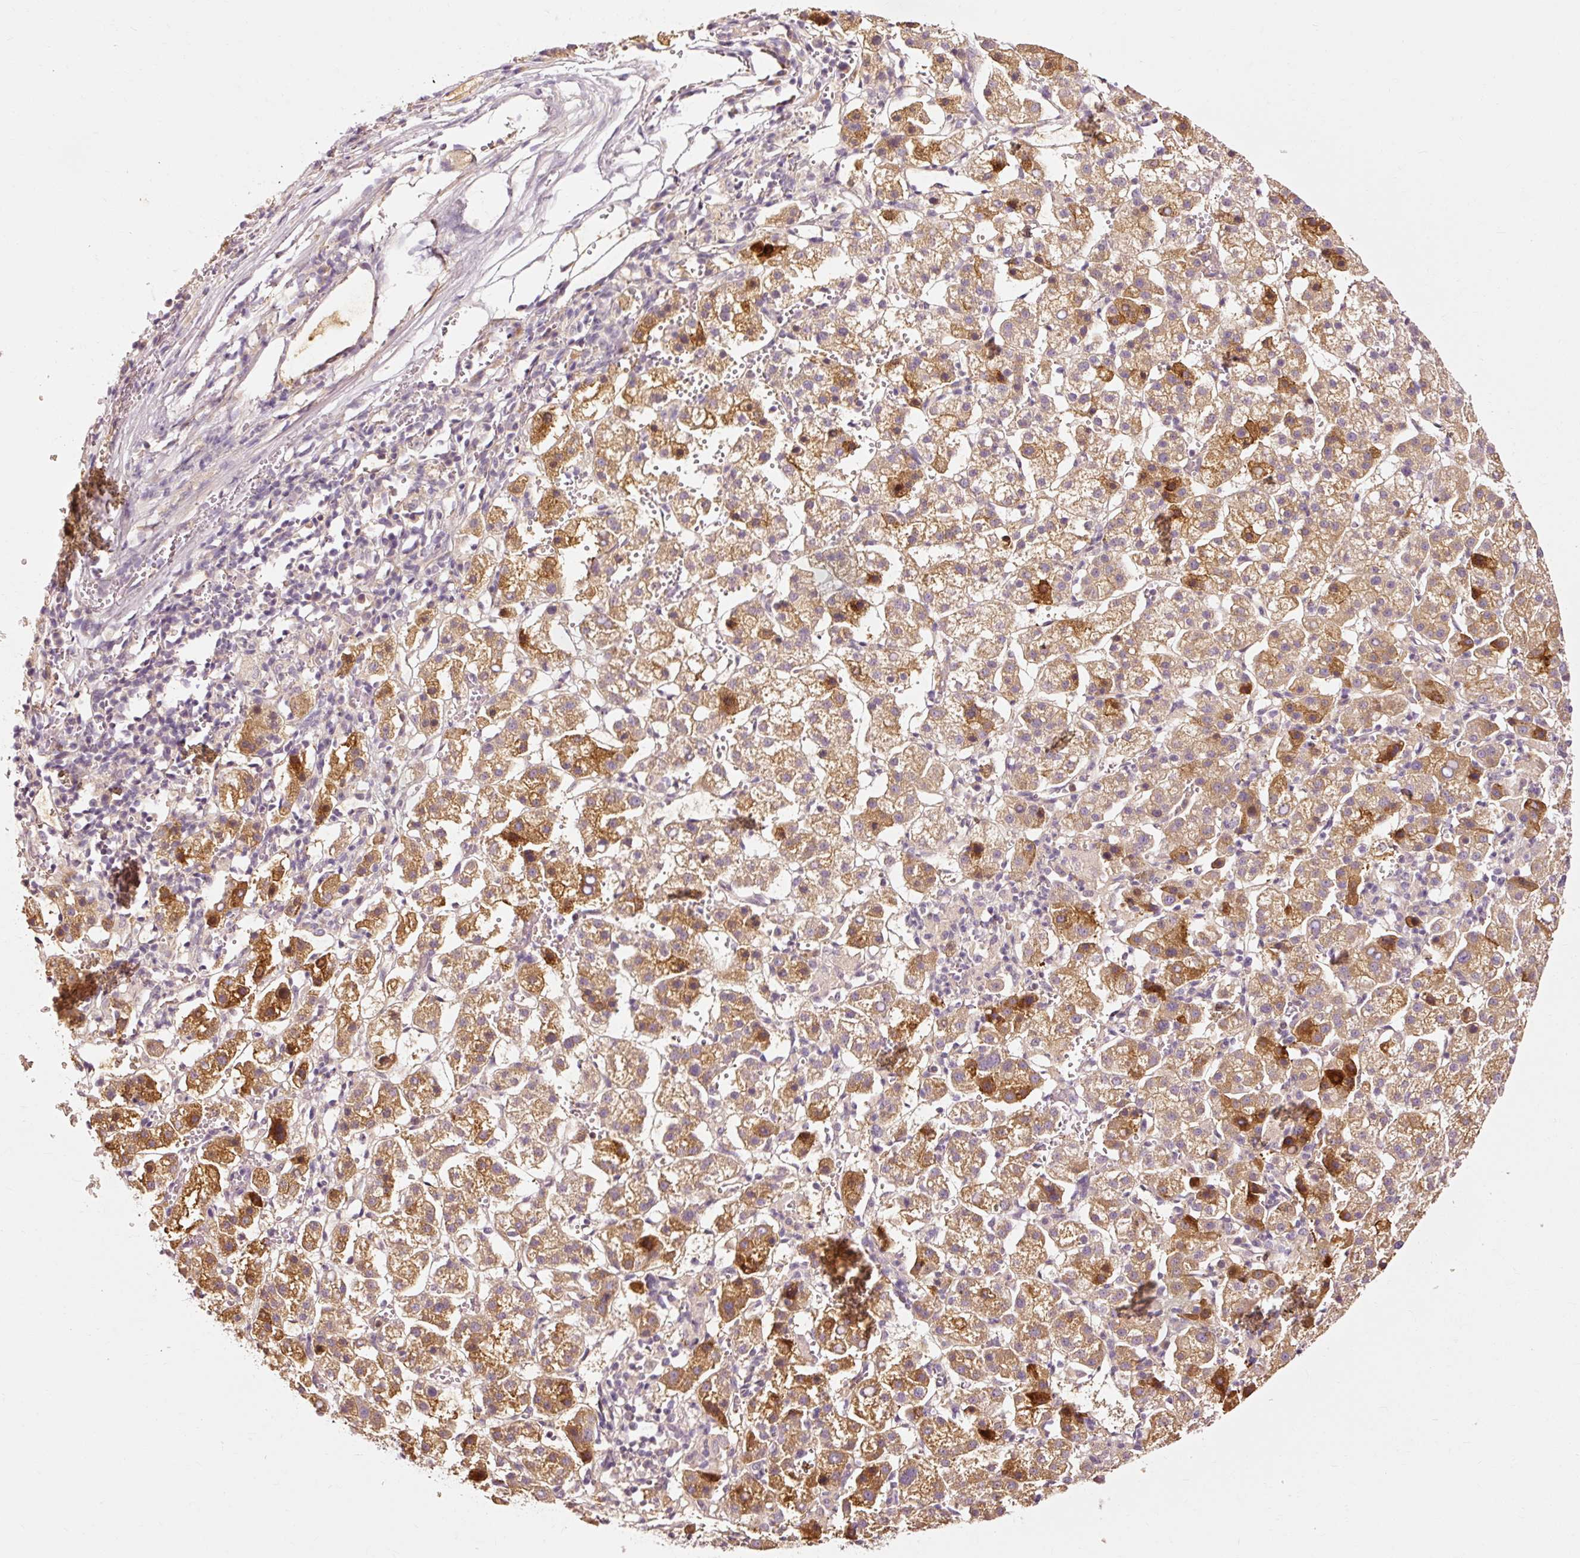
{"staining": {"intensity": "moderate", "quantity": ">75%", "location": "cytoplasmic/membranous"}, "tissue": "liver cancer", "cell_type": "Tumor cells", "image_type": "cancer", "snomed": [{"axis": "morphology", "description": "Carcinoma, Hepatocellular, NOS"}, {"axis": "topography", "description": "Liver"}], "caption": "Tumor cells show medium levels of moderate cytoplasmic/membranous expression in about >75% of cells in human hepatocellular carcinoma (liver).", "gene": "NAPA", "patient": {"sex": "female", "age": 58}}